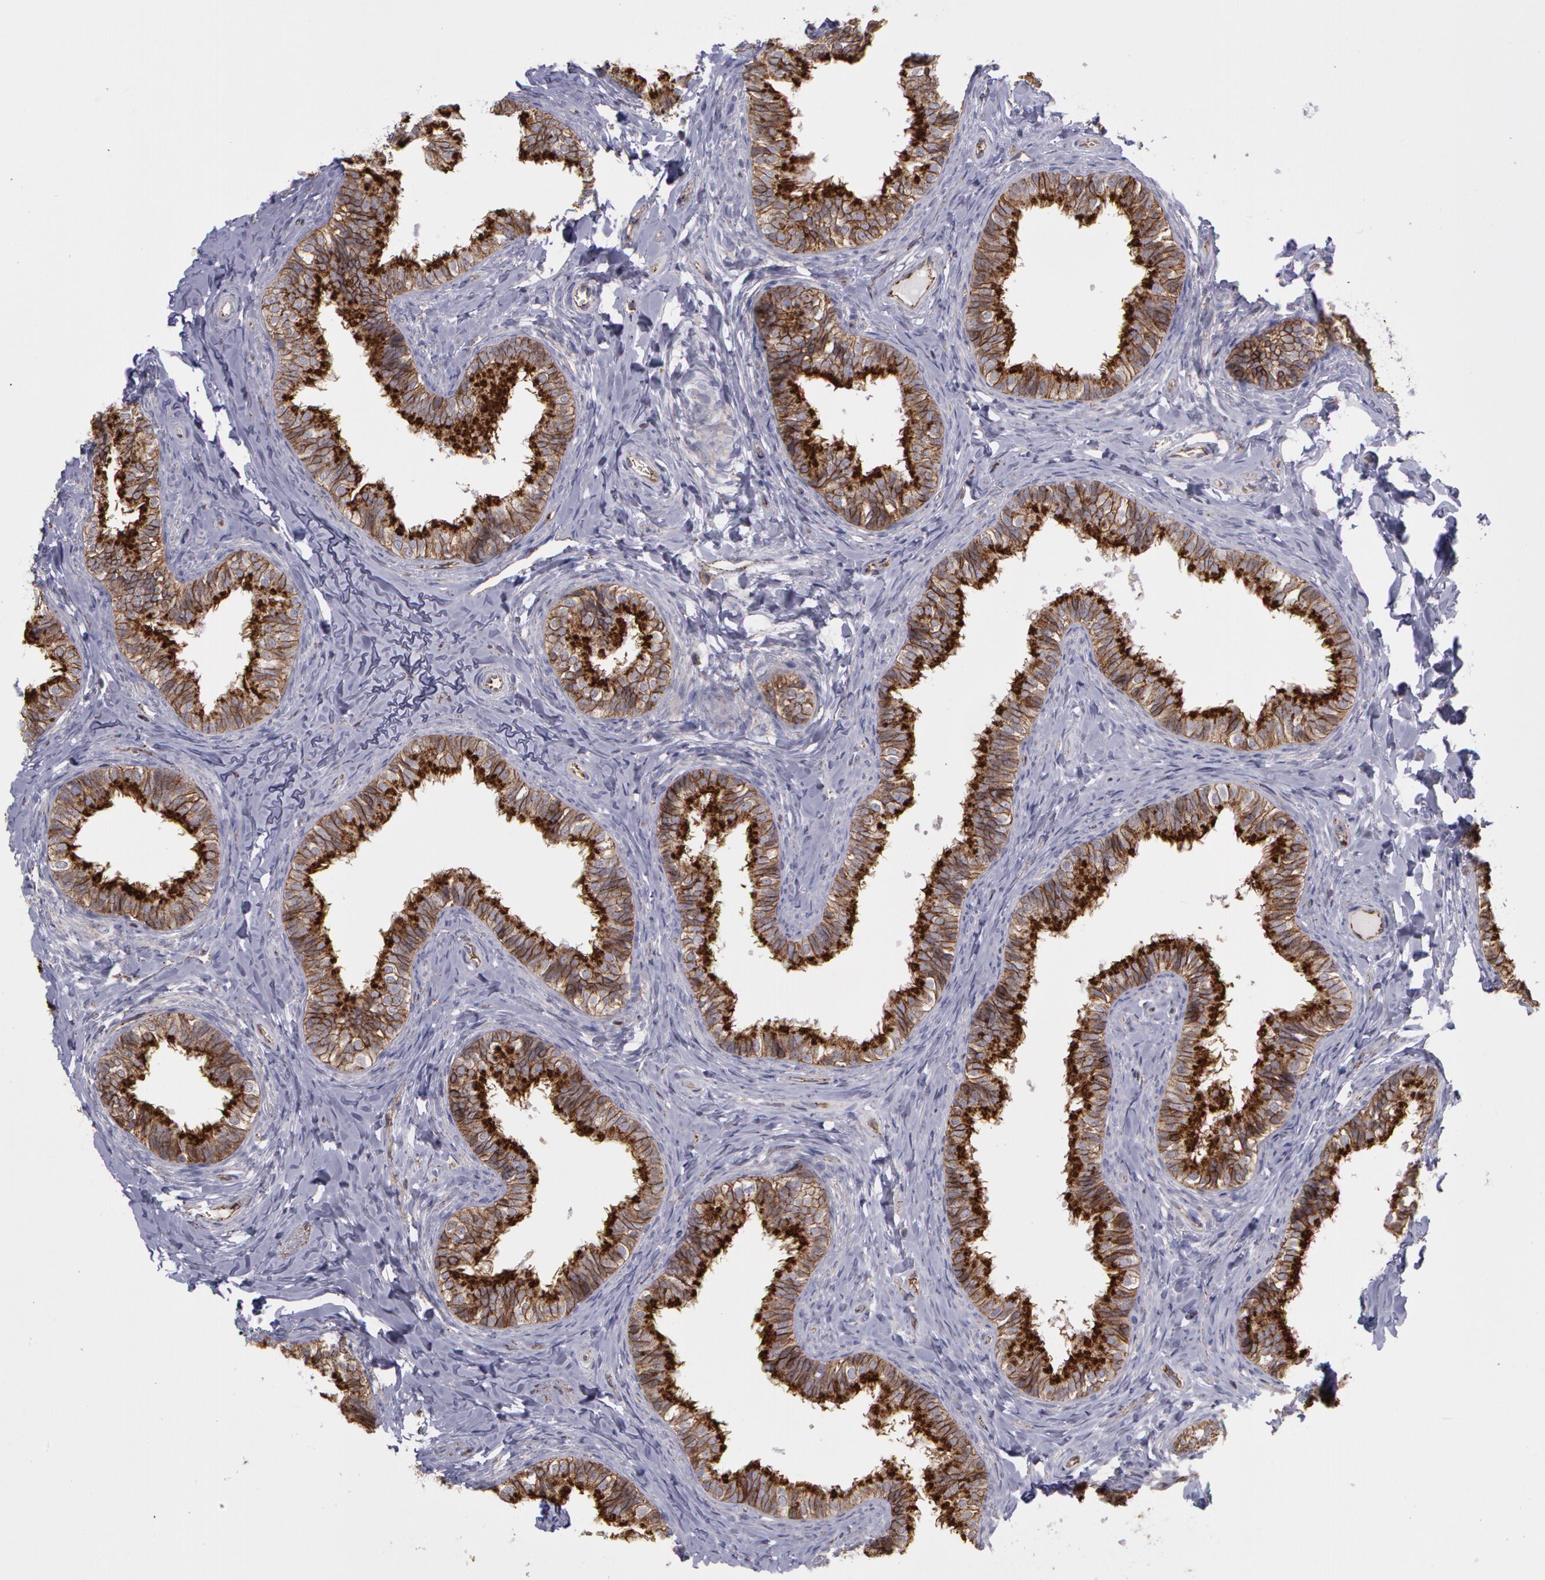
{"staining": {"intensity": "moderate", "quantity": ">75%", "location": "cytoplasmic/membranous"}, "tissue": "epididymis", "cell_type": "Glandular cells", "image_type": "normal", "snomed": [{"axis": "morphology", "description": "Normal tissue, NOS"}, {"axis": "topography", "description": "Epididymis"}], "caption": "Immunohistochemical staining of unremarkable epididymis shows >75% levels of moderate cytoplasmic/membranous protein positivity in about >75% of glandular cells.", "gene": "FLOT2", "patient": {"sex": "male", "age": 26}}